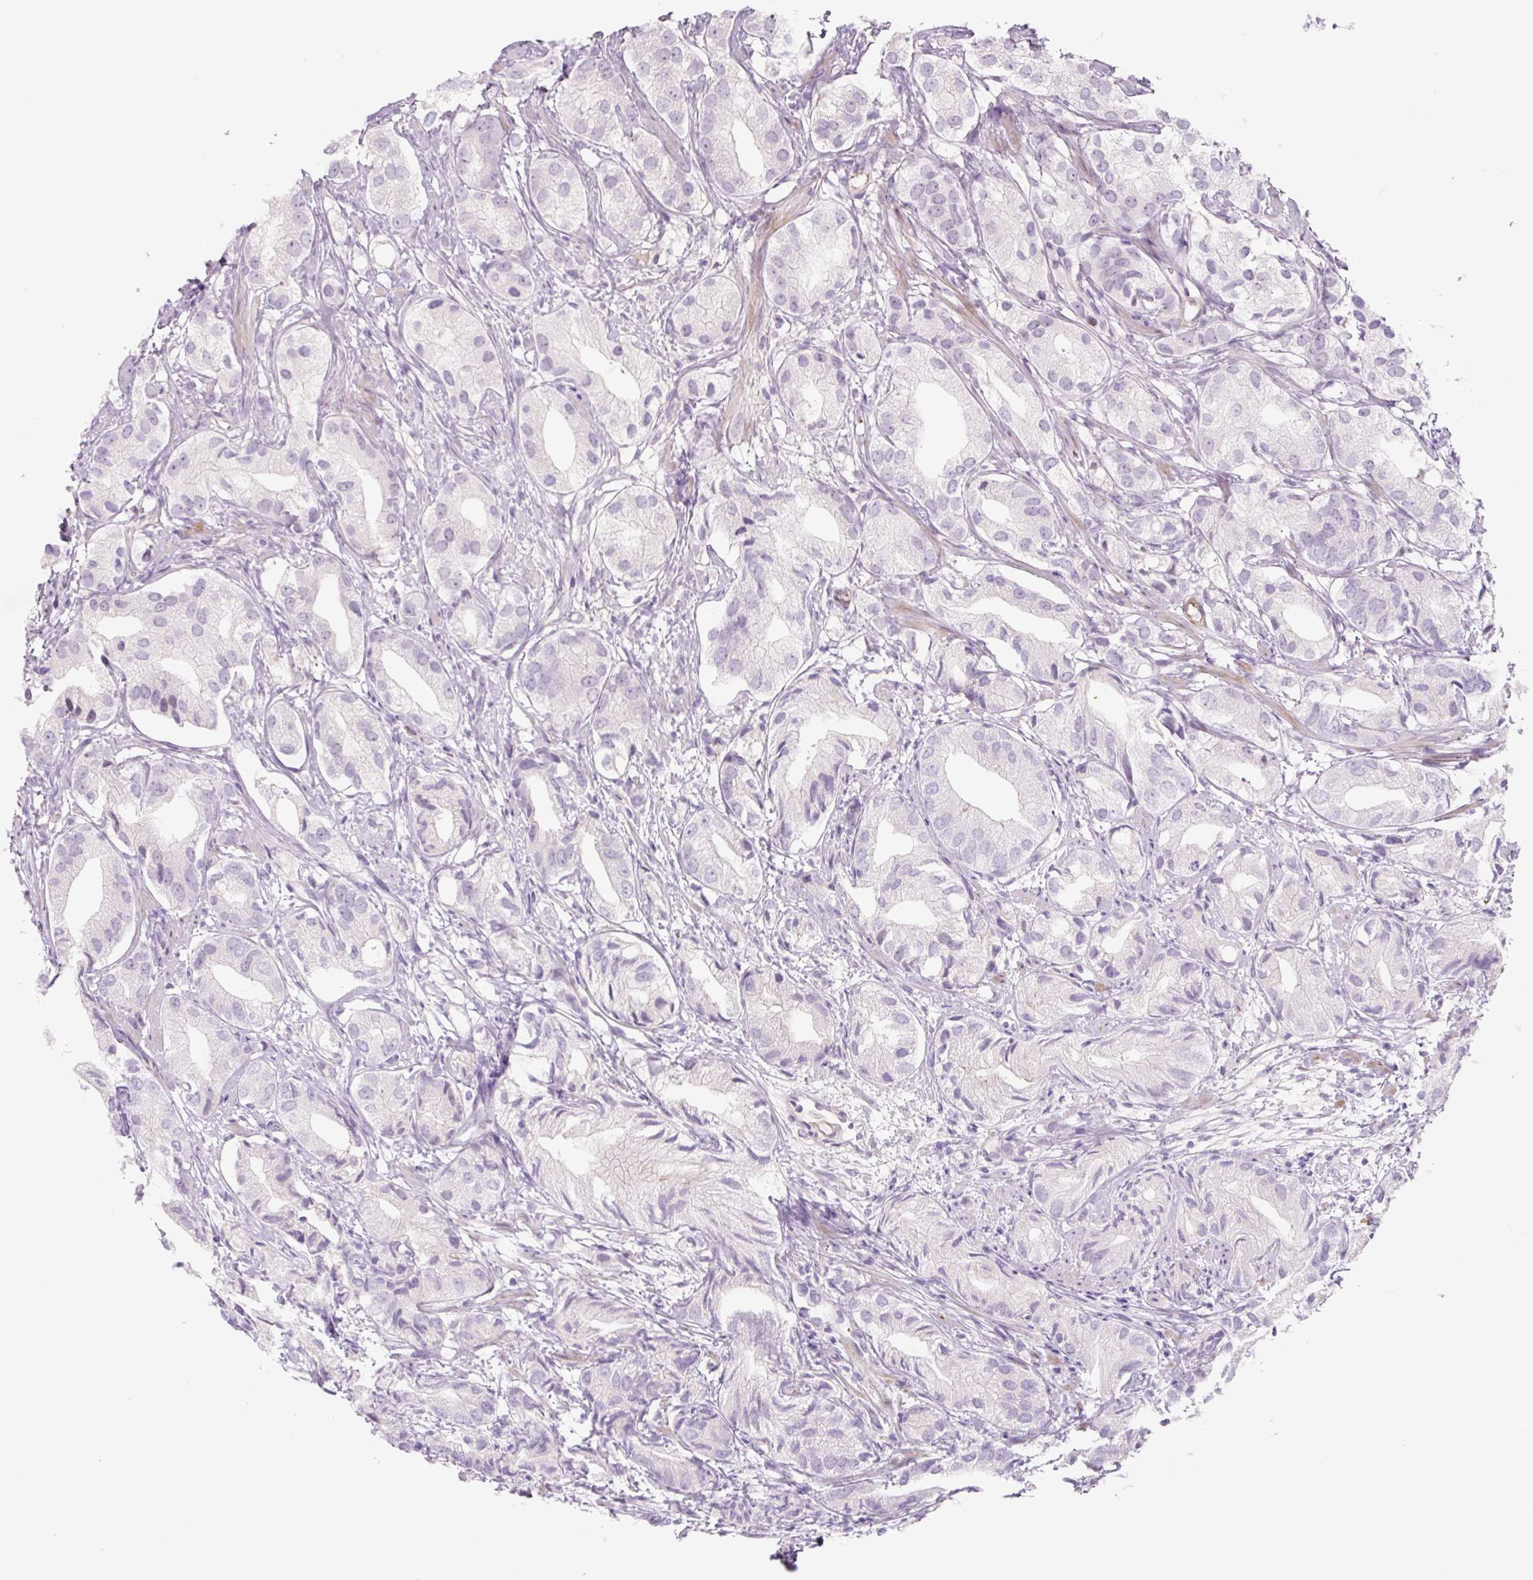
{"staining": {"intensity": "negative", "quantity": "none", "location": "none"}, "tissue": "prostate cancer", "cell_type": "Tumor cells", "image_type": "cancer", "snomed": [{"axis": "morphology", "description": "Adenocarcinoma, High grade"}, {"axis": "topography", "description": "Prostate"}], "caption": "DAB (3,3'-diaminobenzidine) immunohistochemical staining of prostate cancer (high-grade adenocarcinoma) reveals no significant positivity in tumor cells. (DAB immunohistochemistry (IHC) visualized using brightfield microscopy, high magnification).", "gene": "PRM1", "patient": {"sex": "male", "age": 82}}